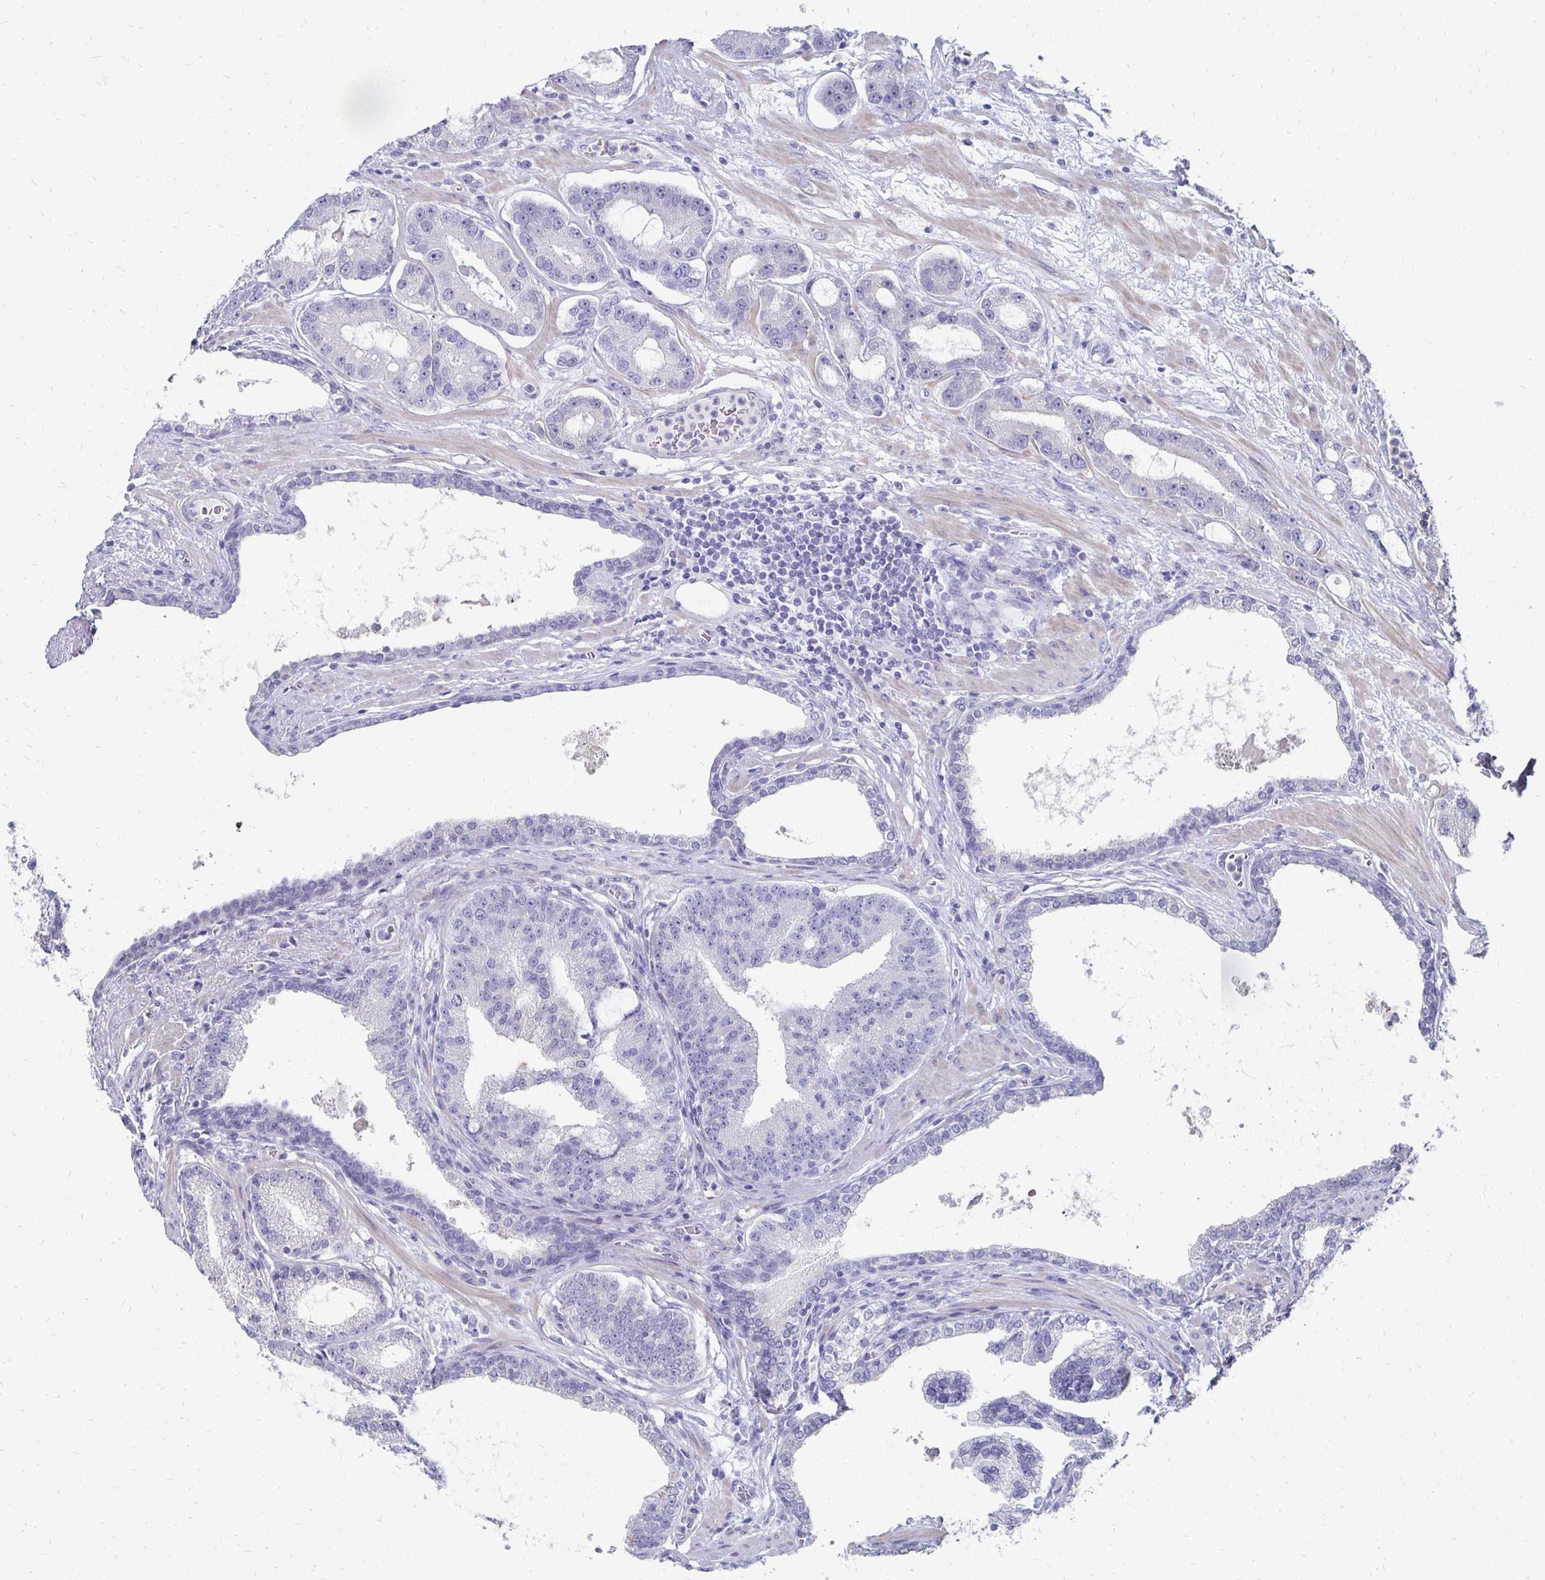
{"staining": {"intensity": "negative", "quantity": "none", "location": "none"}, "tissue": "prostate cancer", "cell_type": "Tumor cells", "image_type": "cancer", "snomed": [{"axis": "morphology", "description": "Adenocarcinoma, High grade"}, {"axis": "topography", "description": "Prostate"}], "caption": "Photomicrograph shows no significant protein staining in tumor cells of prostate high-grade adenocarcinoma.", "gene": "SYCP3", "patient": {"sex": "male", "age": 65}}